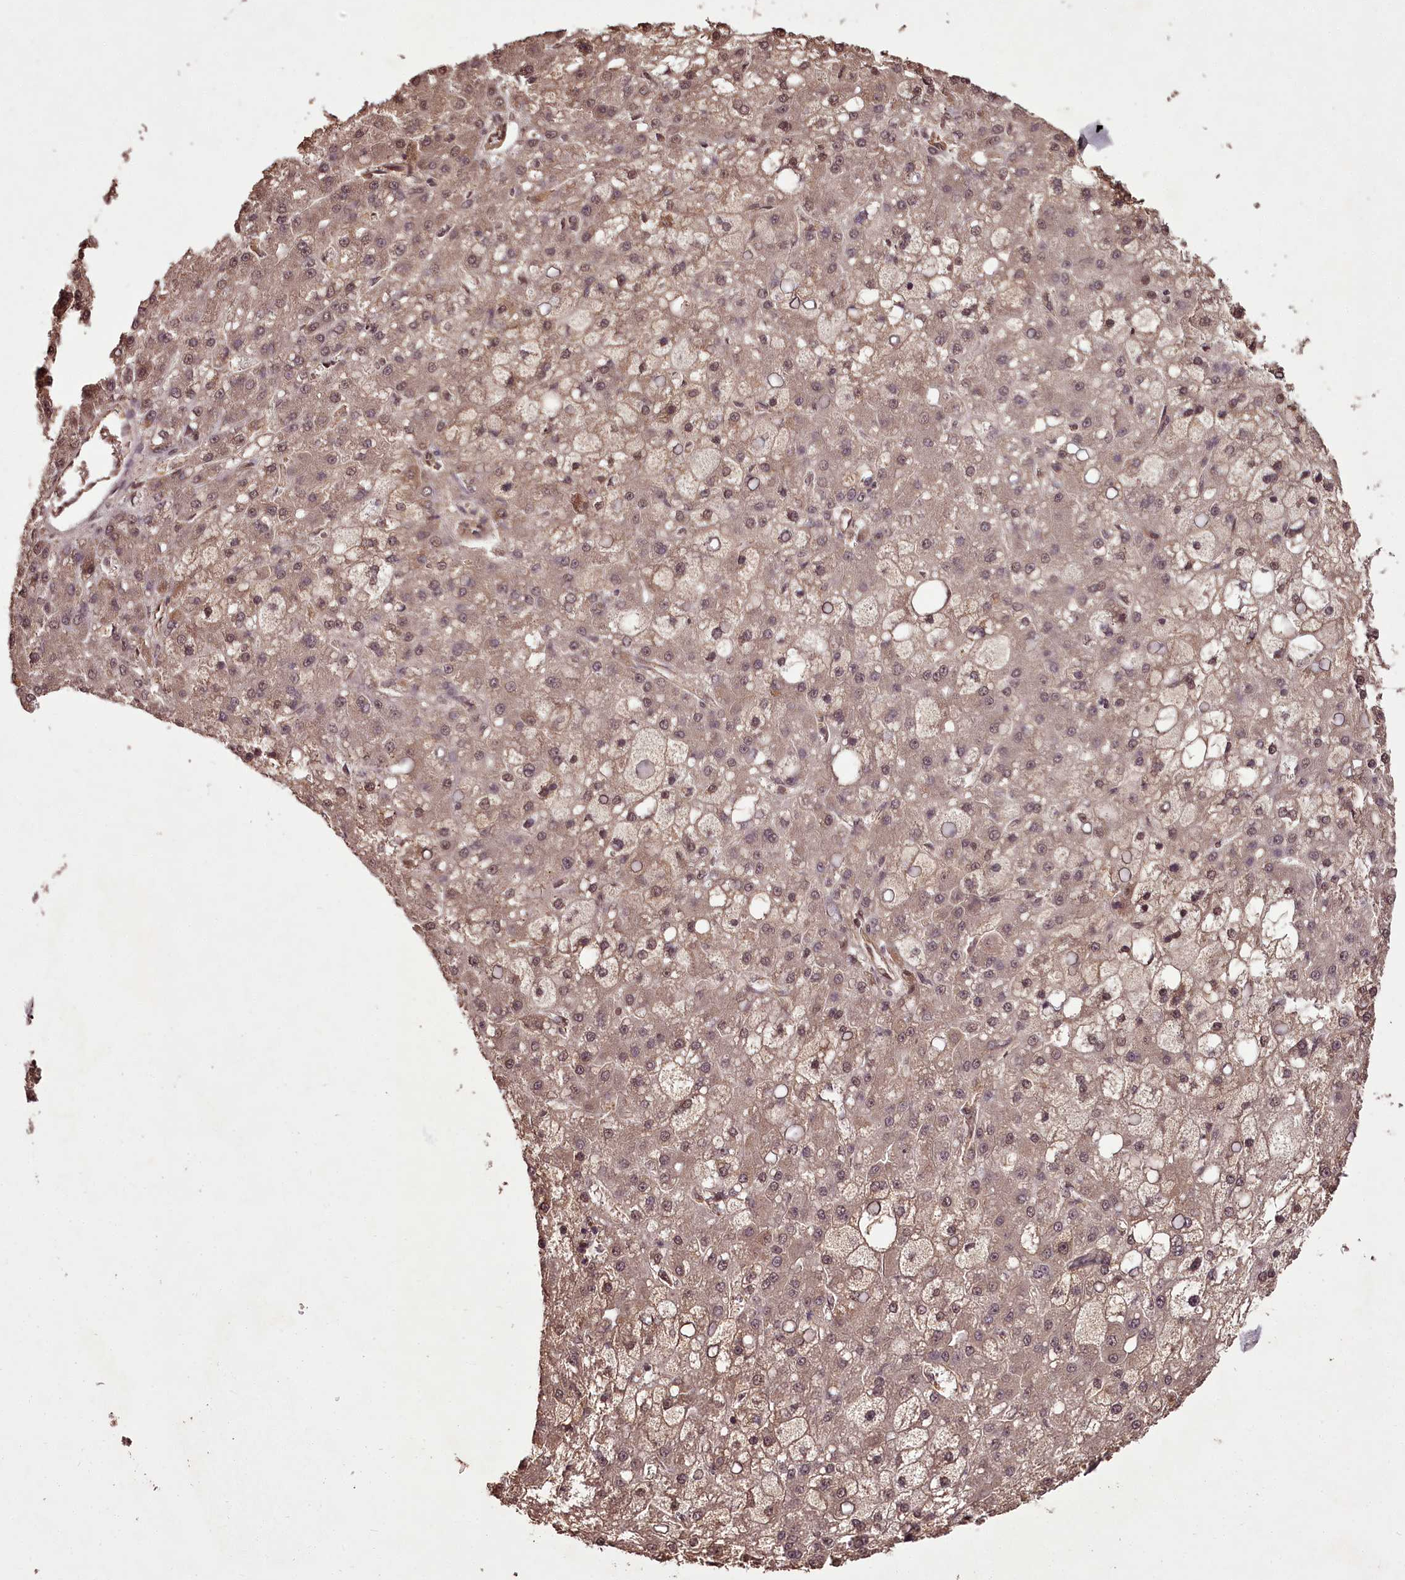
{"staining": {"intensity": "weak", "quantity": ">75%", "location": "cytoplasmic/membranous,nuclear"}, "tissue": "liver cancer", "cell_type": "Tumor cells", "image_type": "cancer", "snomed": [{"axis": "morphology", "description": "Carcinoma, Hepatocellular, NOS"}, {"axis": "topography", "description": "Liver"}], "caption": "Human liver cancer stained for a protein (brown) shows weak cytoplasmic/membranous and nuclear positive expression in approximately >75% of tumor cells.", "gene": "NPRL2", "patient": {"sex": "male", "age": 67}}